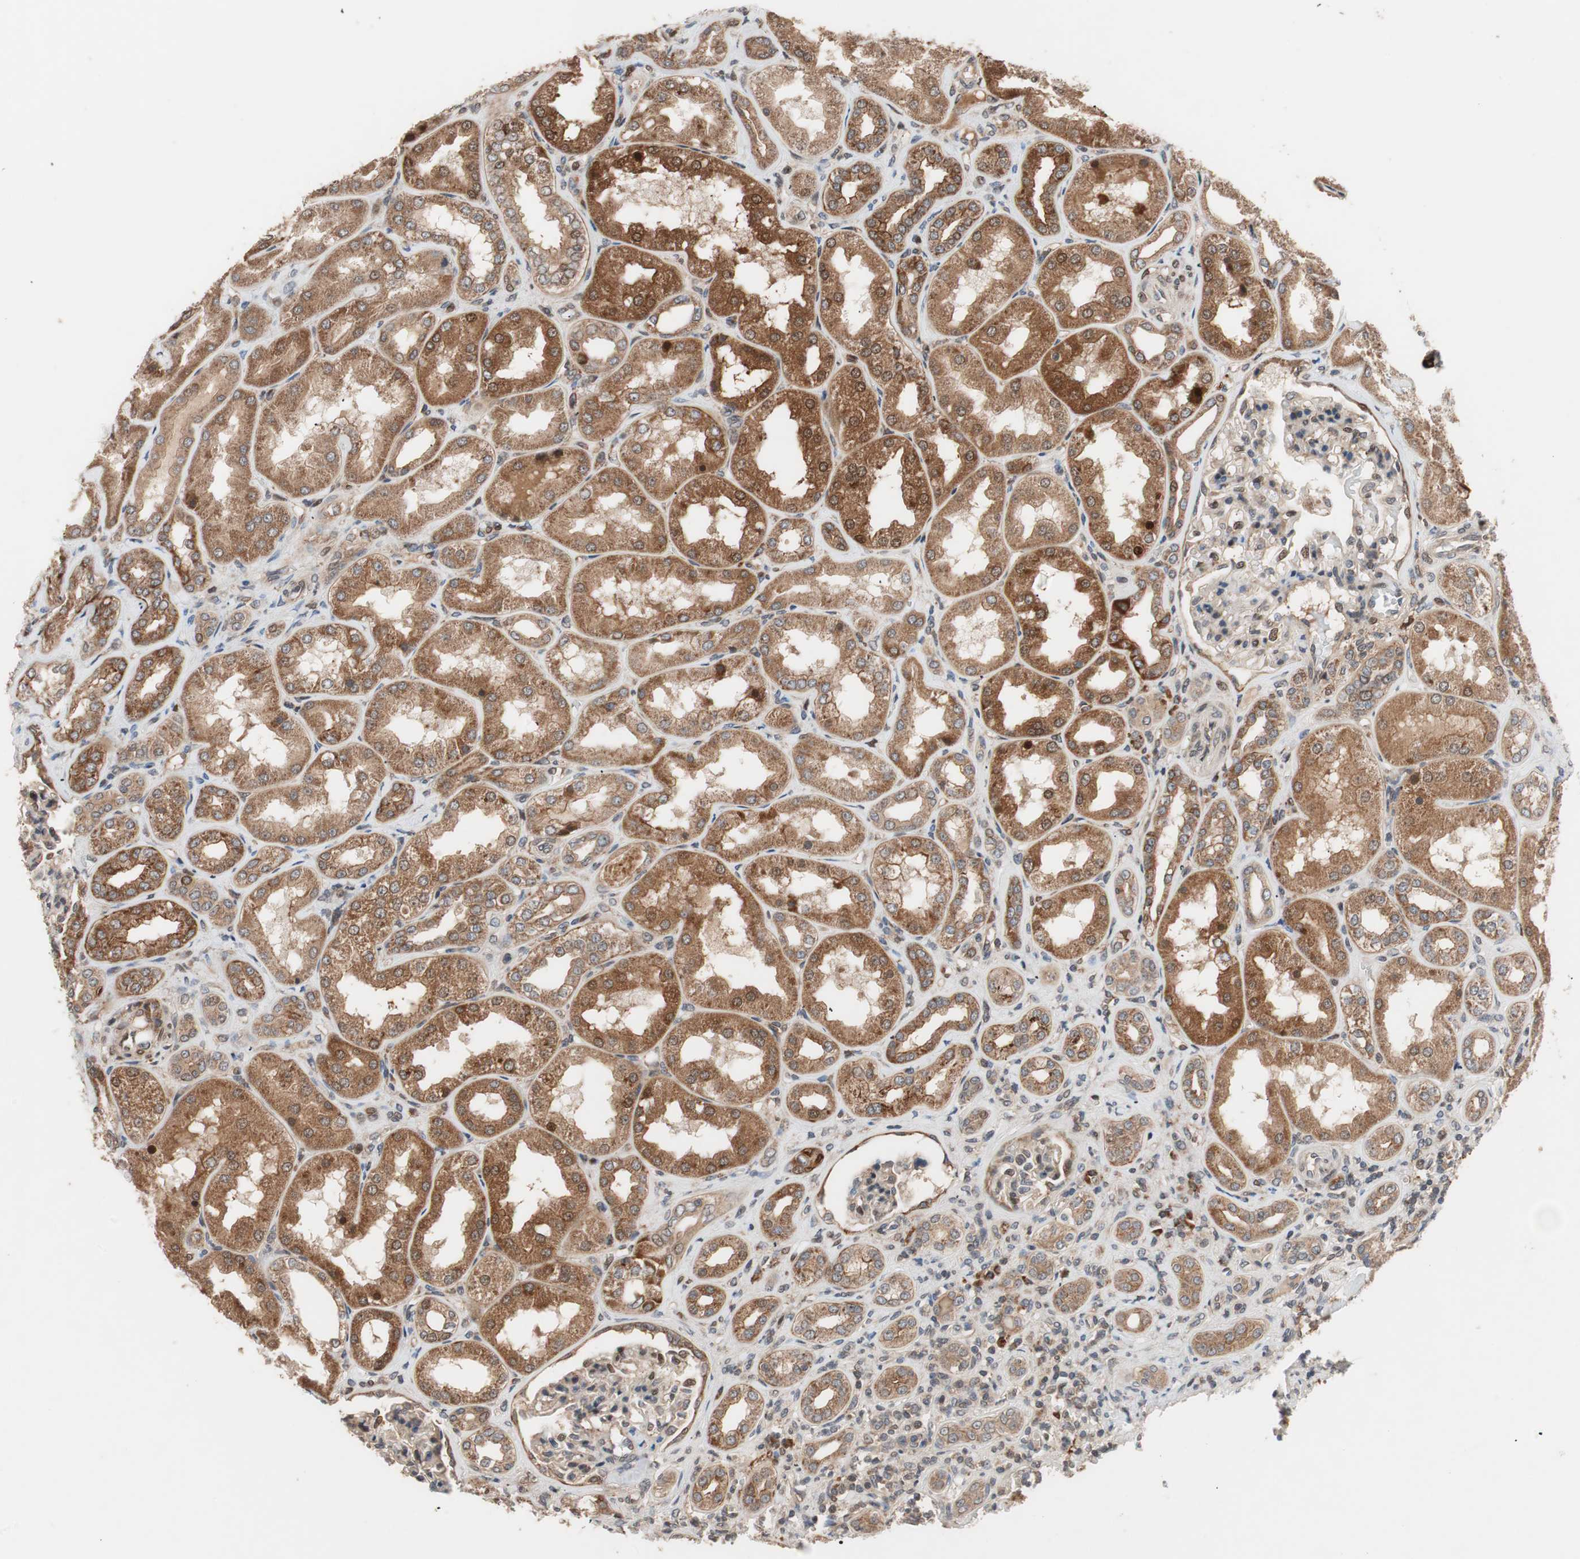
{"staining": {"intensity": "moderate", "quantity": "25%-75%", "location": "cytoplasmic/membranous,nuclear"}, "tissue": "kidney", "cell_type": "Cells in glomeruli", "image_type": "normal", "snomed": [{"axis": "morphology", "description": "Normal tissue, NOS"}, {"axis": "topography", "description": "Kidney"}], "caption": "Moderate cytoplasmic/membranous,nuclear staining is present in approximately 25%-75% of cells in glomeruli in benign kidney.", "gene": "NF2", "patient": {"sex": "female", "age": 56}}